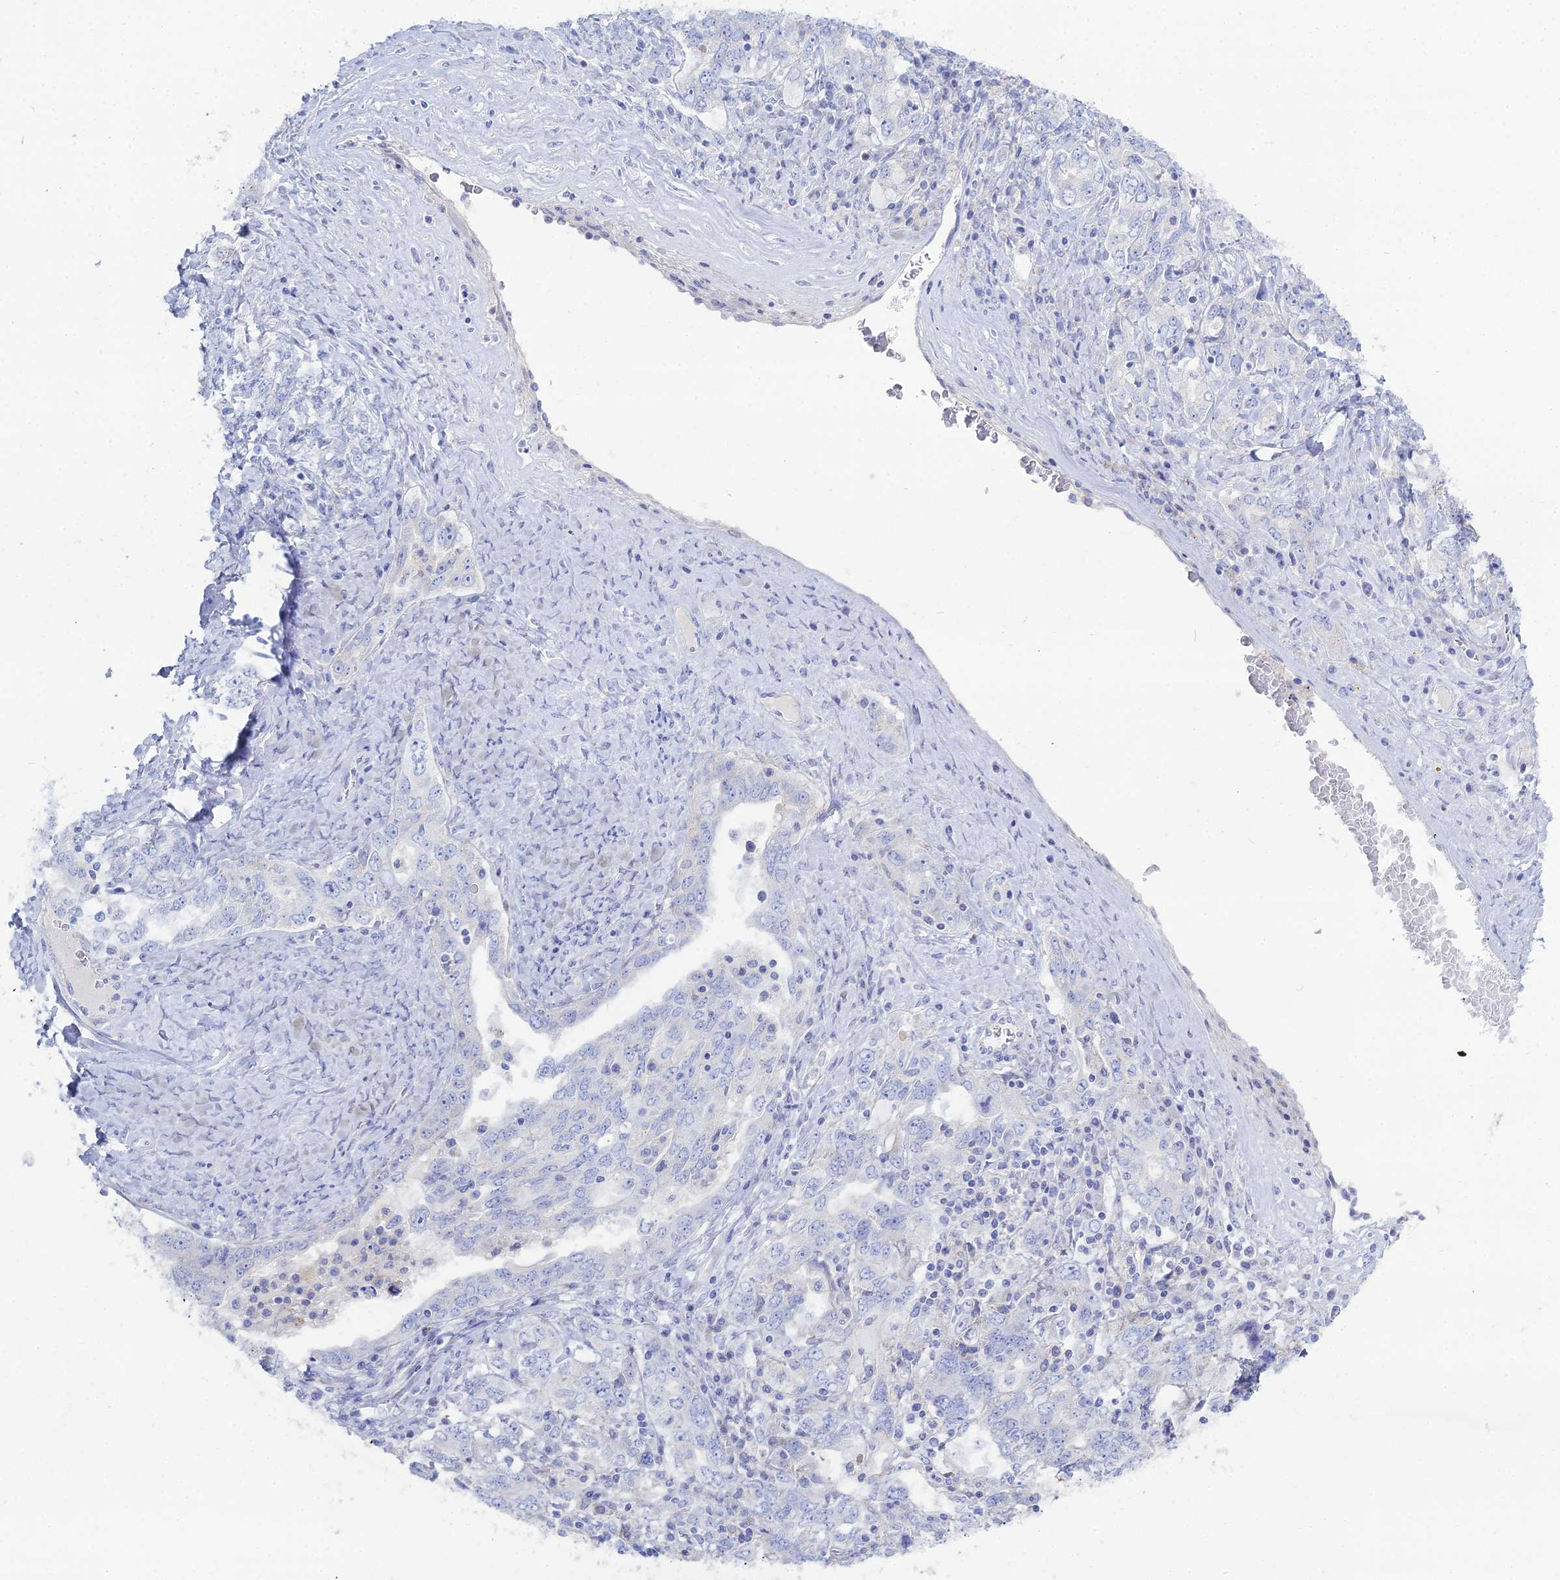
{"staining": {"intensity": "negative", "quantity": "none", "location": "none"}, "tissue": "ovarian cancer", "cell_type": "Tumor cells", "image_type": "cancer", "snomed": [{"axis": "morphology", "description": "Carcinoma, endometroid"}, {"axis": "topography", "description": "Ovary"}], "caption": "DAB immunohistochemical staining of ovarian cancer (endometroid carcinoma) exhibits no significant positivity in tumor cells.", "gene": "DHX34", "patient": {"sex": "female", "age": 62}}